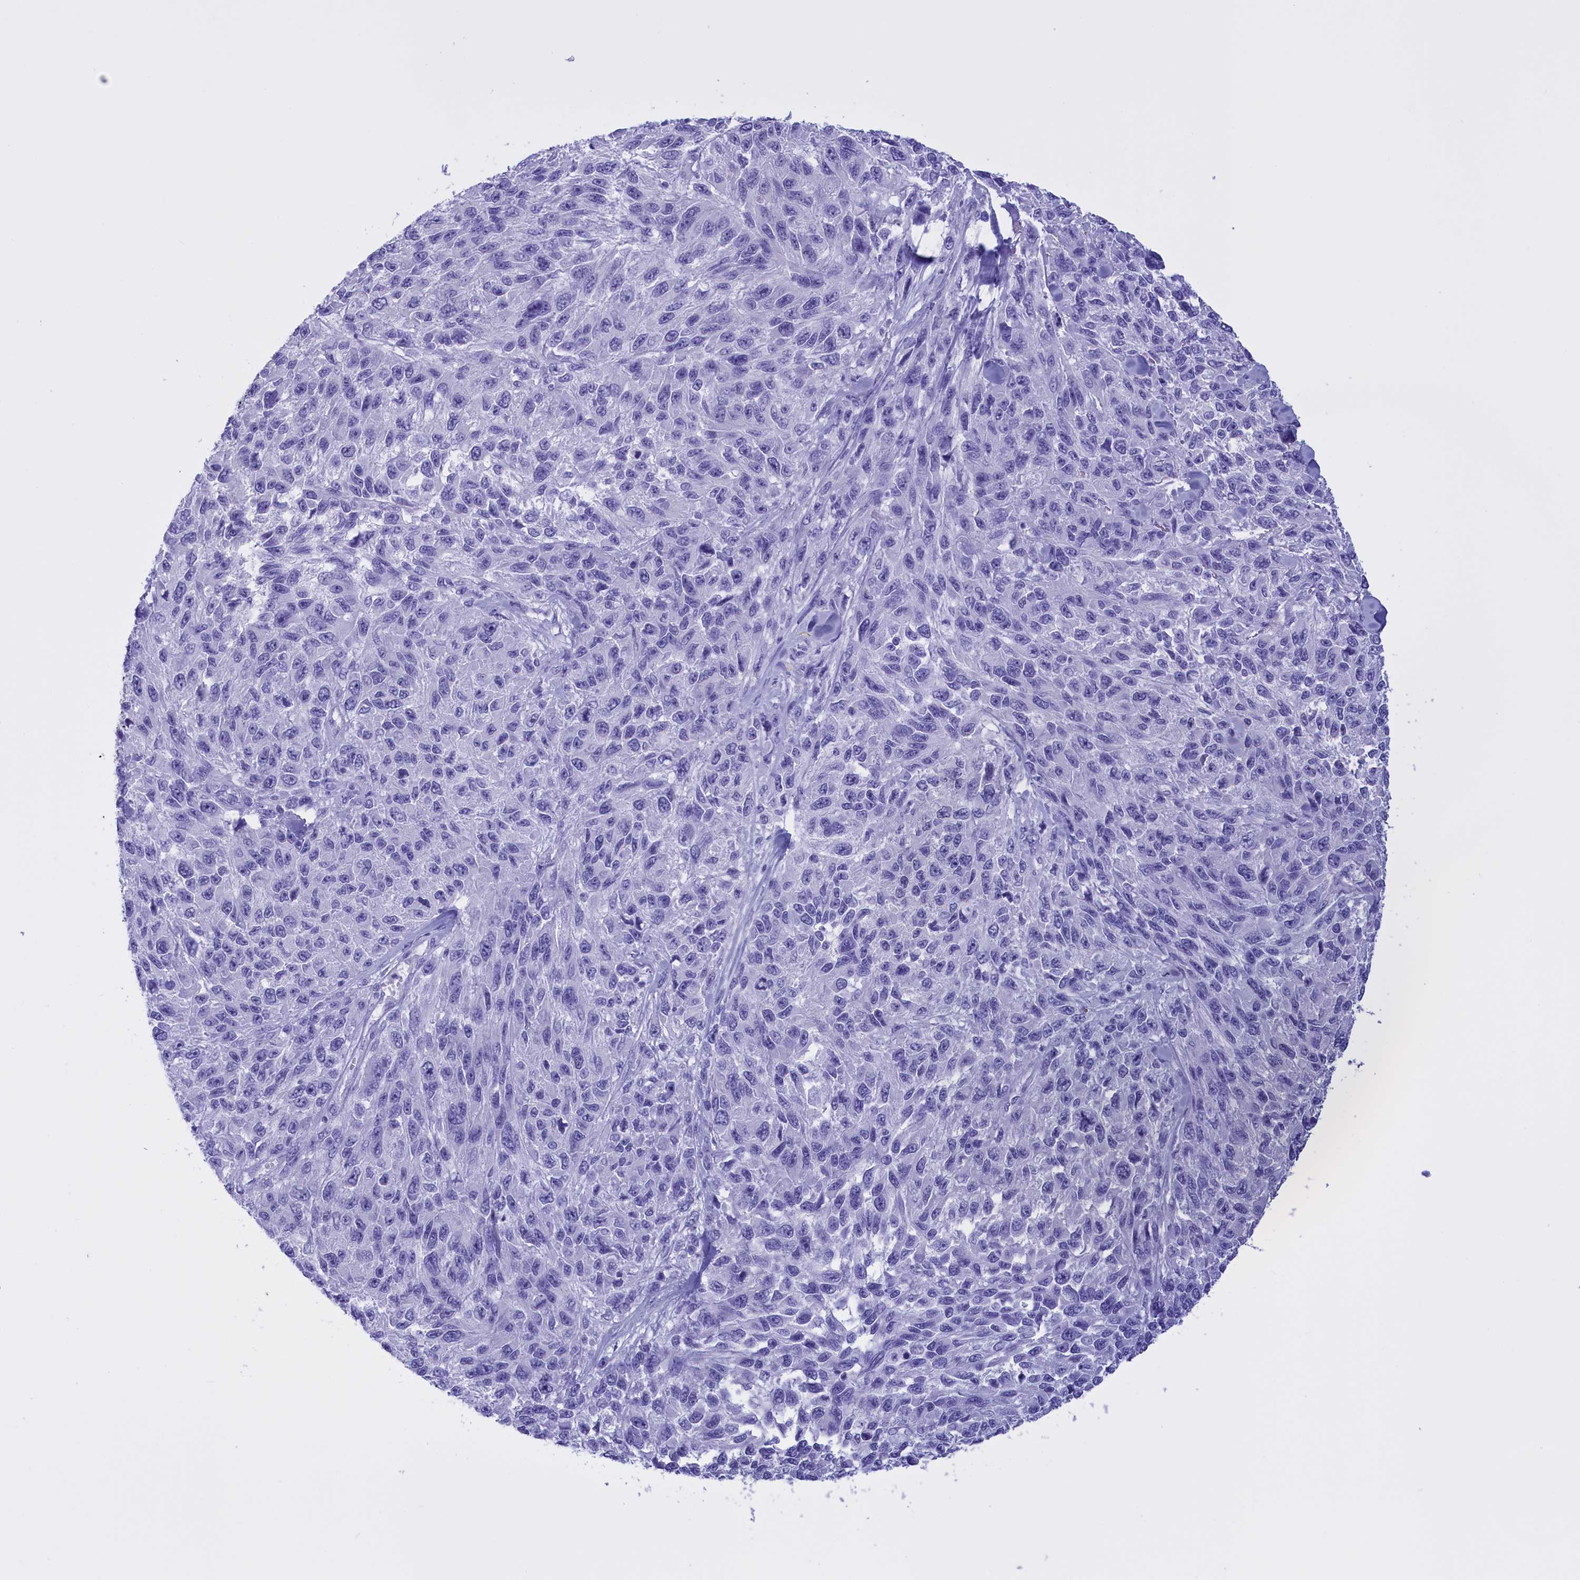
{"staining": {"intensity": "negative", "quantity": "none", "location": "none"}, "tissue": "melanoma", "cell_type": "Tumor cells", "image_type": "cancer", "snomed": [{"axis": "morphology", "description": "Malignant melanoma, NOS"}, {"axis": "topography", "description": "Skin"}], "caption": "The image exhibits no staining of tumor cells in malignant melanoma.", "gene": "BRI3", "patient": {"sex": "female", "age": 96}}